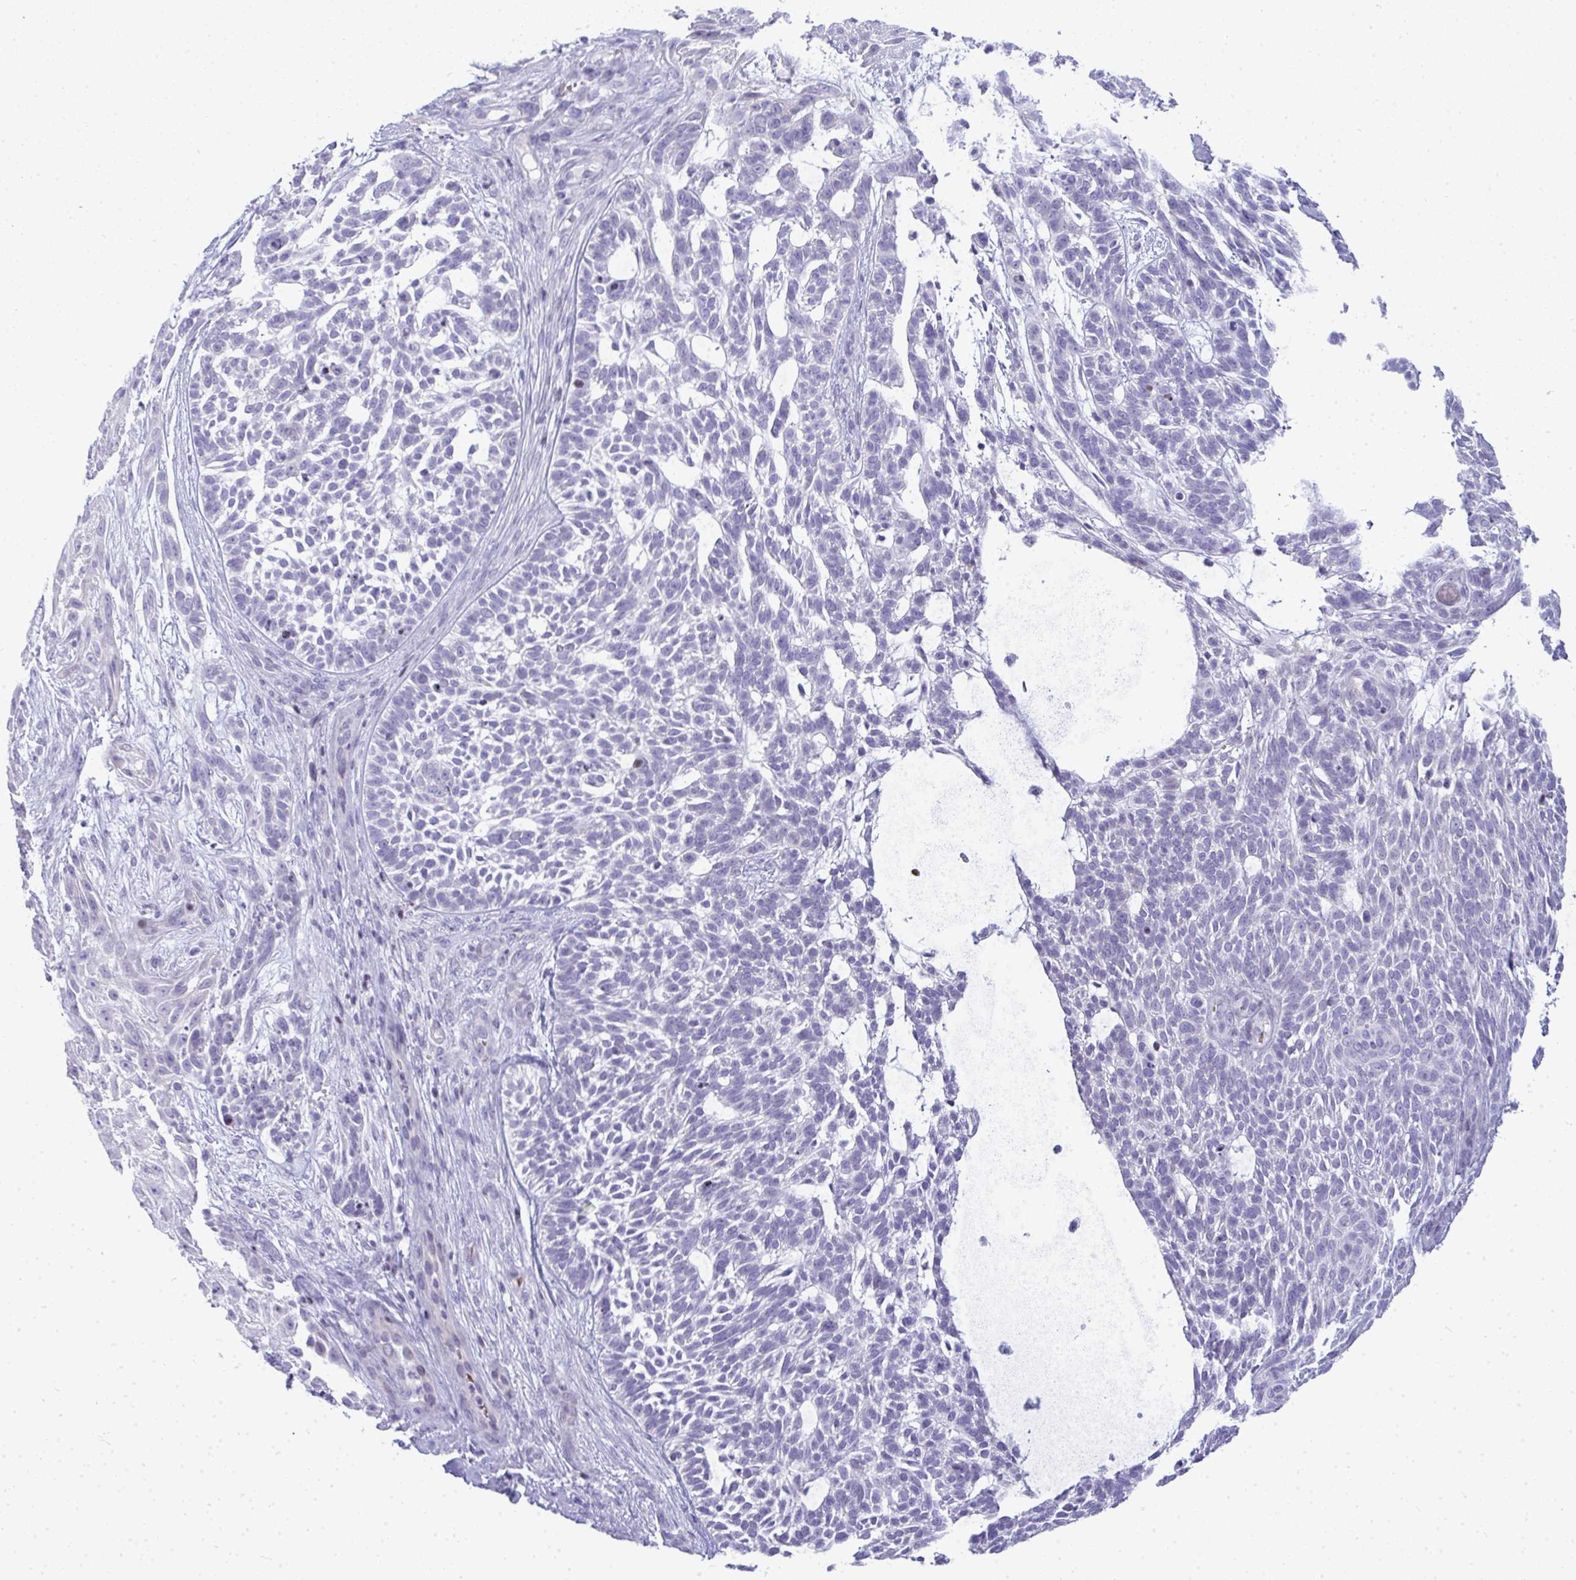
{"staining": {"intensity": "negative", "quantity": "none", "location": "none"}, "tissue": "skin cancer", "cell_type": "Tumor cells", "image_type": "cancer", "snomed": [{"axis": "morphology", "description": "Basal cell carcinoma"}, {"axis": "topography", "description": "Skin"}, {"axis": "topography", "description": "Skin, foot"}], "caption": "Histopathology image shows no protein positivity in tumor cells of skin cancer (basal cell carcinoma) tissue.", "gene": "ZNF182", "patient": {"sex": "female", "age": 77}}